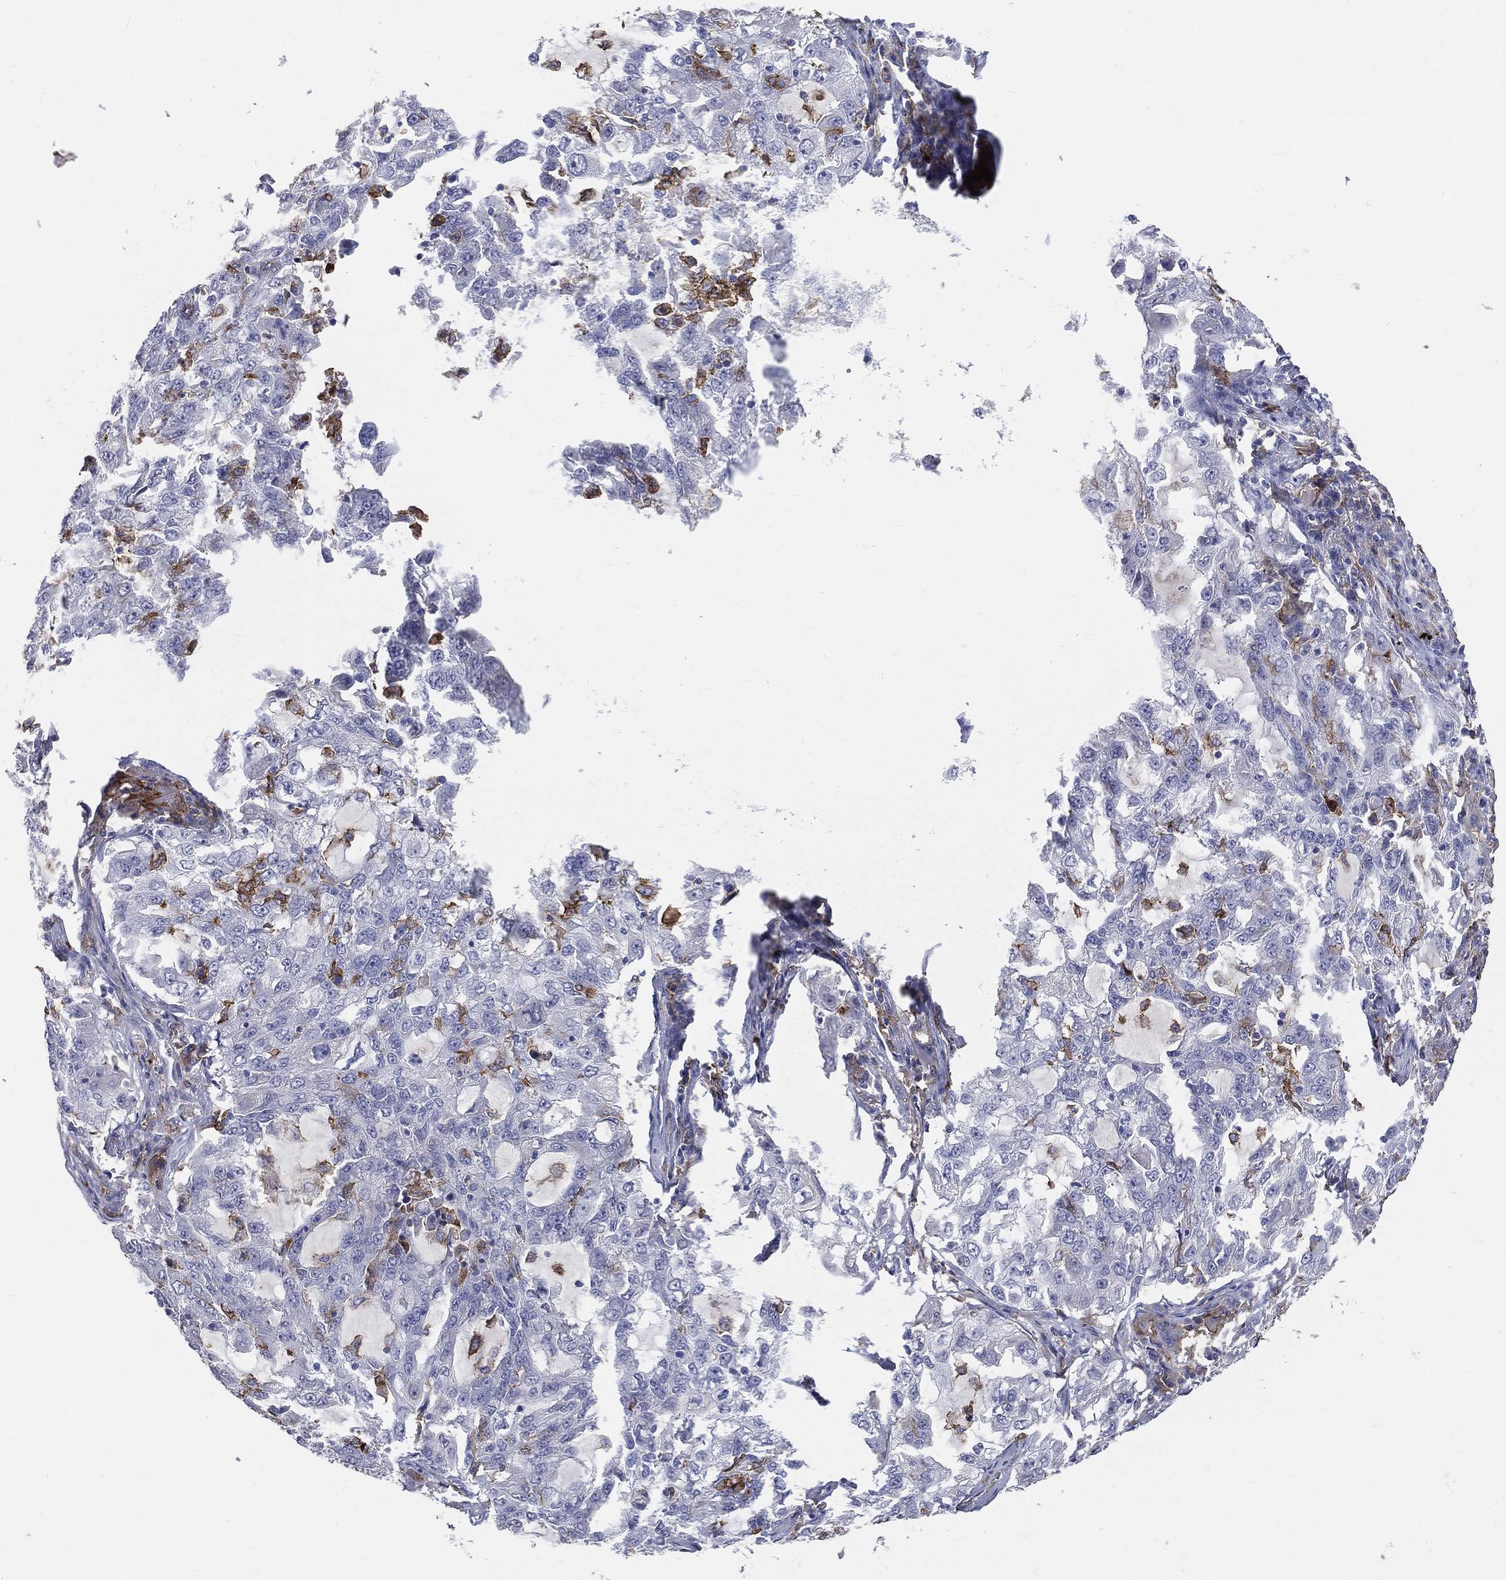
{"staining": {"intensity": "negative", "quantity": "none", "location": "none"}, "tissue": "lung cancer", "cell_type": "Tumor cells", "image_type": "cancer", "snomed": [{"axis": "morphology", "description": "Adenocarcinoma, NOS"}, {"axis": "topography", "description": "Lung"}], "caption": "The image exhibits no significant staining in tumor cells of lung adenocarcinoma. The staining is performed using DAB (3,3'-diaminobenzidine) brown chromogen with nuclei counter-stained in using hematoxylin.", "gene": "CD33", "patient": {"sex": "female", "age": 61}}